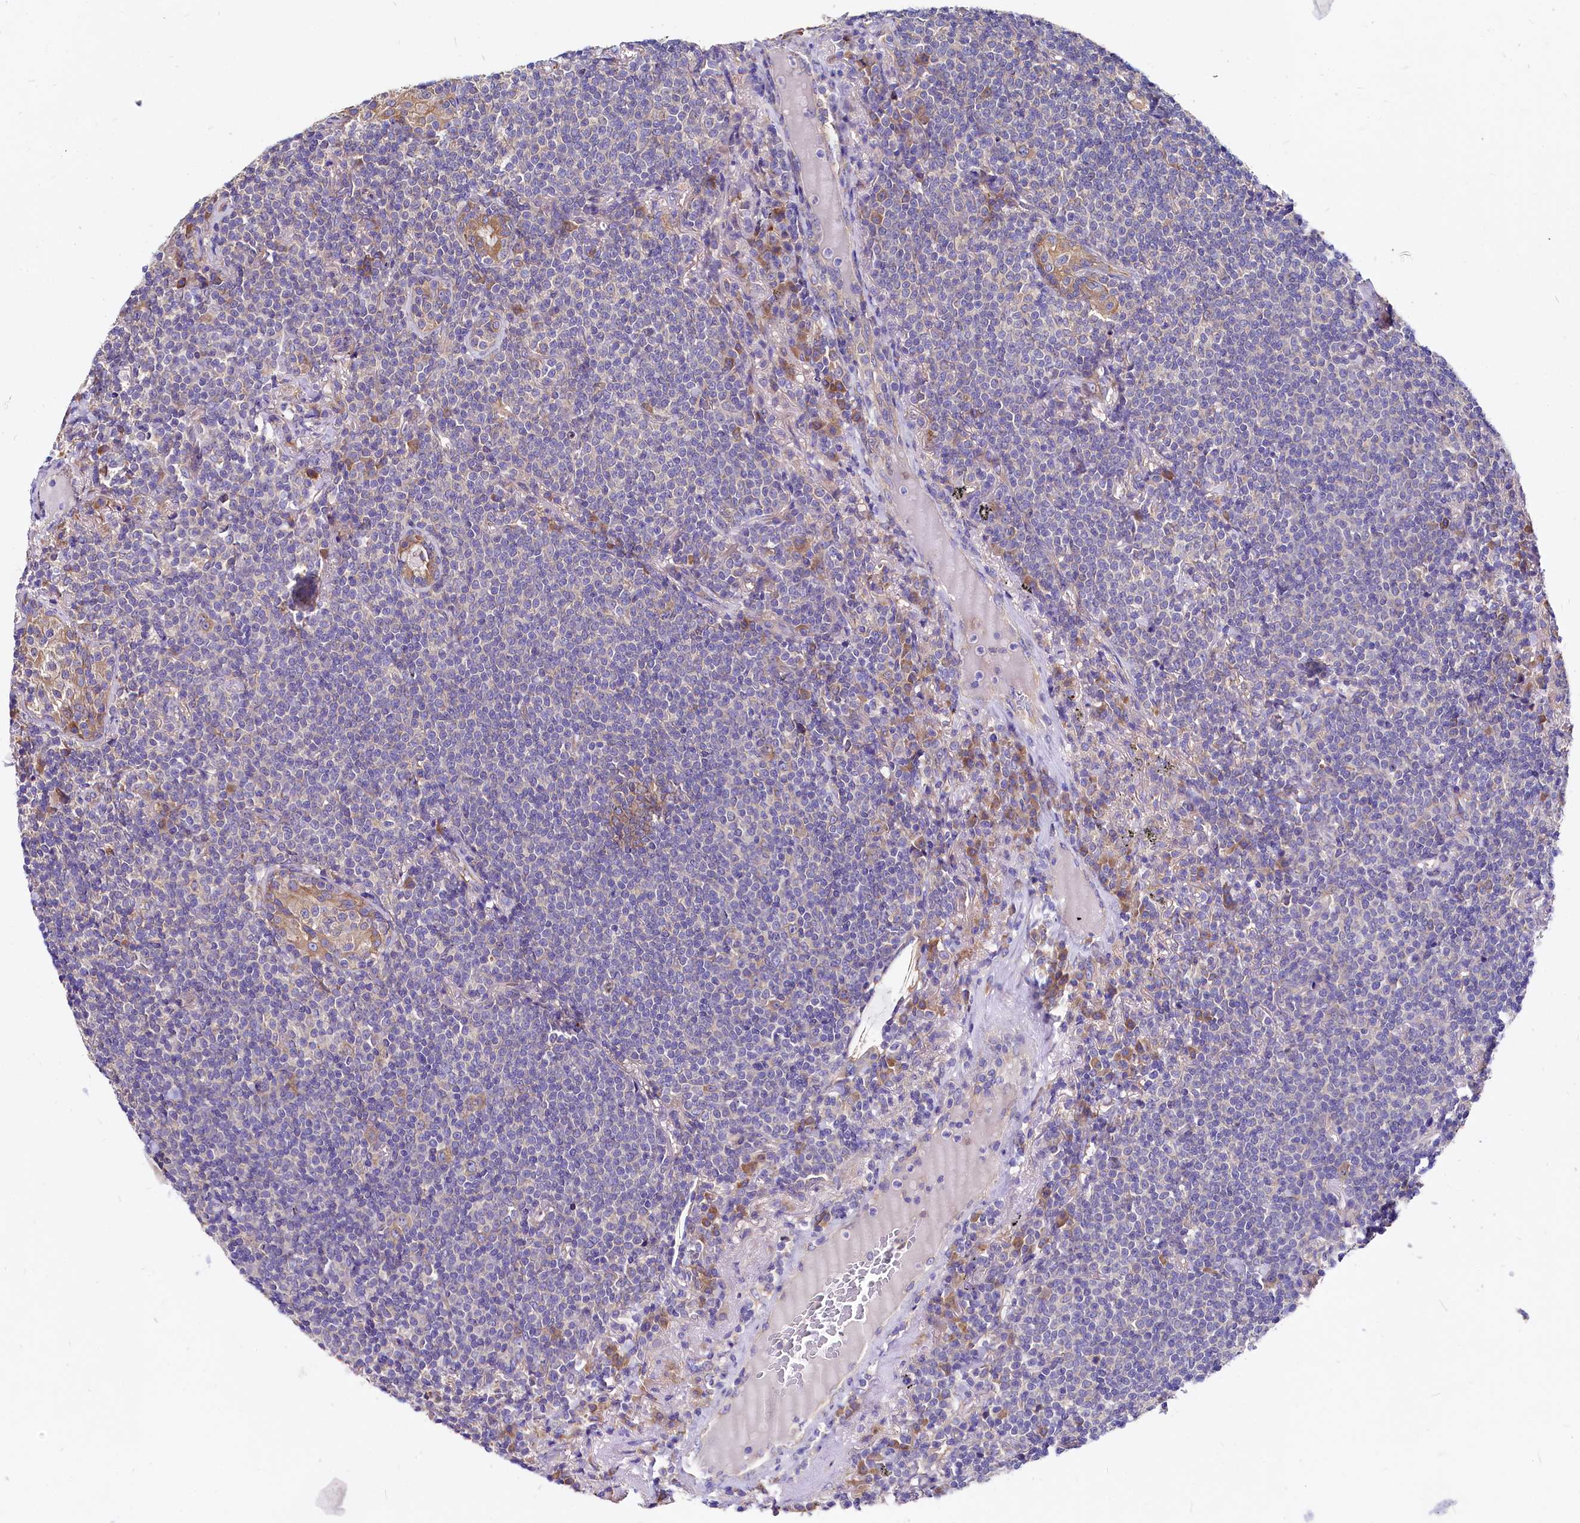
{"staining": {"intensity": "negative", "quantity": "none", "location": "none"}, "tissue": "lymphoma", "cell_type": "Tumor cells", "image_type": "cancer", "snomed": [{"axis": "morphology", "description": "Malignant lymphoma, non-Hodgkin's type, Low grade"}, {"axis": "topography", "description": "Lung"}], "caption": "High power microscopy micrograph of an immunohistochemistry image of low-grade malignant lymphoma, non-Hodgkin's type, revealing no significant staining in tumor cells.", "gene": "QARS1", "patient": {"sex": "female", "age": 71}}